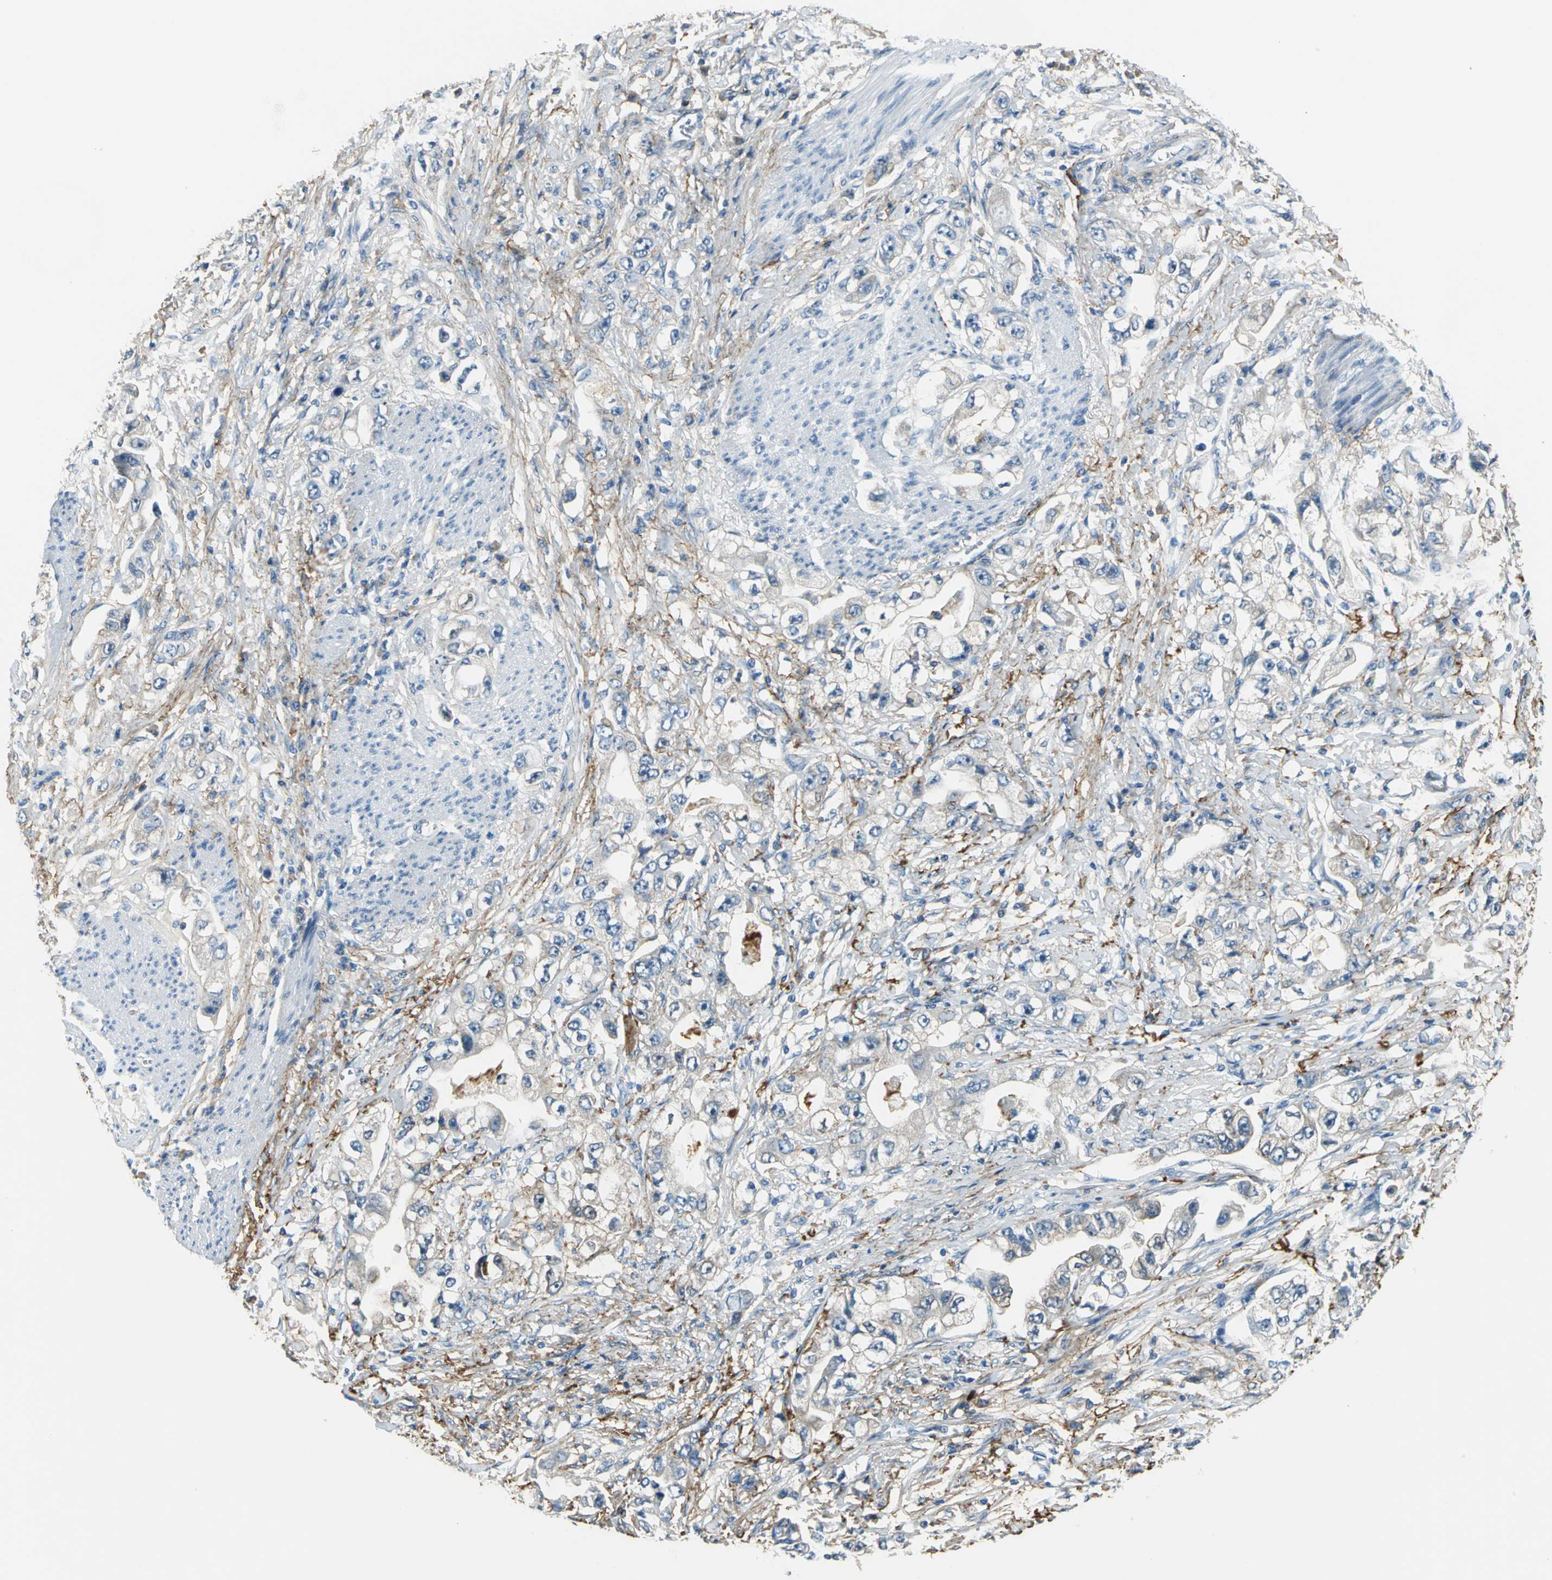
{"staining": {"intensity": "weak", "quantity": "25%-75%", "location": "cytoplasmic/membranous"}, "tissue": "stomach cancer", "cell_type": "Tumor cells", "image_type": "cancer", "snomed": [{"axis": "morphology", "description": "Adenocarcinoma, NOS"}, {"axis": "topography", "description": "Stomach, lower"}], "caption": "Immunohistochemistry (IHC) staining of stomach adenocarcinoma, which demonstrates low levels of weak cytoplasmic/membranous expression in approximately 25%-75% of tumor cells indicating weak cytoplasmic/membranous protein expression. The staining was performed using DAB (3,3'-diaminobenzidine) (brown) for protein detection and nuclei were counterstained in hematoxylin (blue).", "gene": "SLC16A7", "patient": {"sex": "female", "age": 93}}